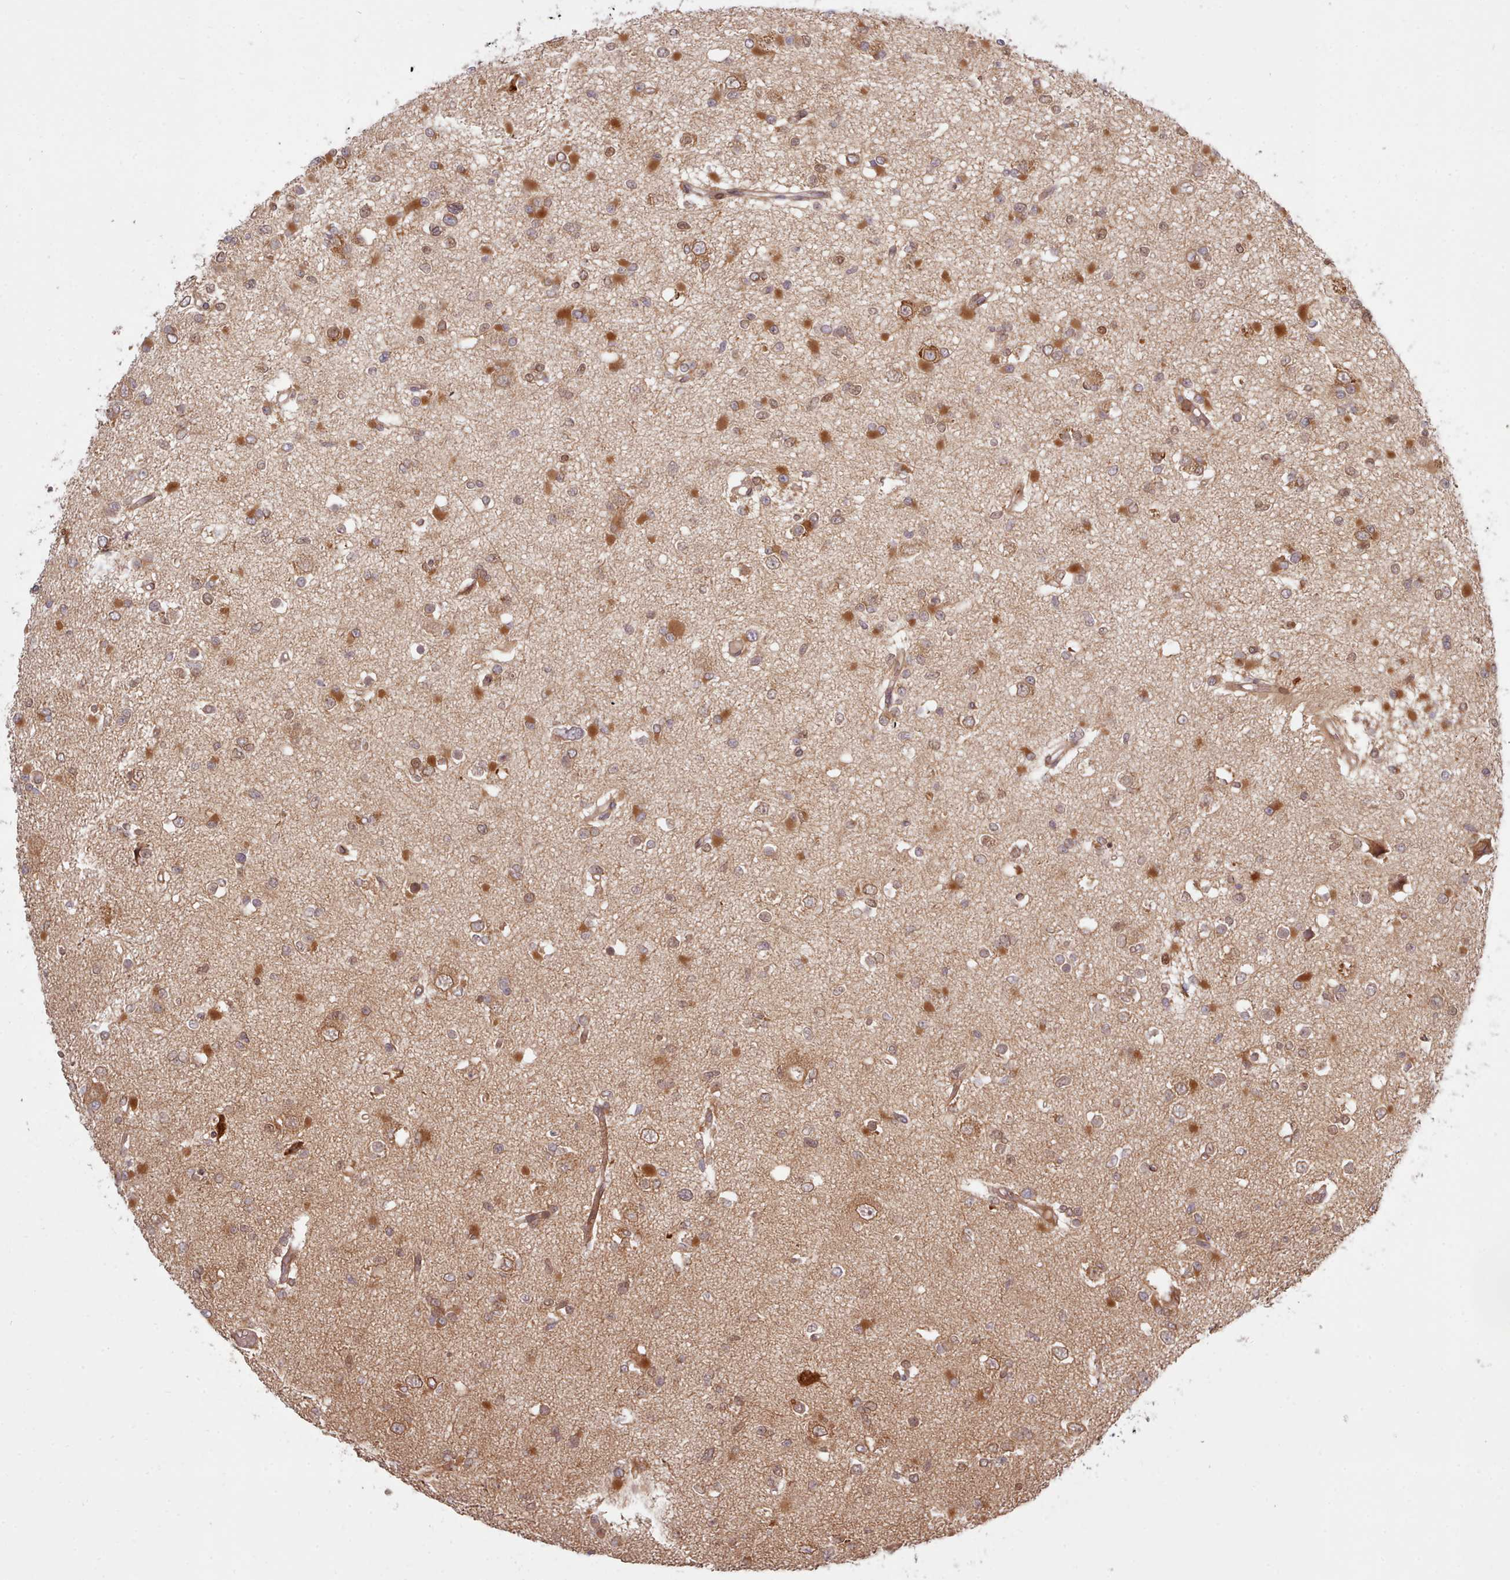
{"staining": {"intensity": "moderate", "quantity": ">75%", "location": "cytoplasmic/membranous"}, "tissue": "glioma", "cell_type": "Tumor cells", "image_type": "cancer", "snomed": [{"axis": "morphology", "description": "Glioma, malignant, Low grade"}, {"axis": "topography", "description": "Brain"}], "caption": "An IHC micrograph of tumor tissue is shown. Protein staining in brown labels moderate cytoplasmic/membranous positivity in low-grade glioma (malignant) within tumor cells. (DAB (3,3'-diaminobenzidine) IHC, brown staining for protein, blue staining for nuclei).", "gene": "UBE2G1", "patient": {"sex": "female", "age": 22}}